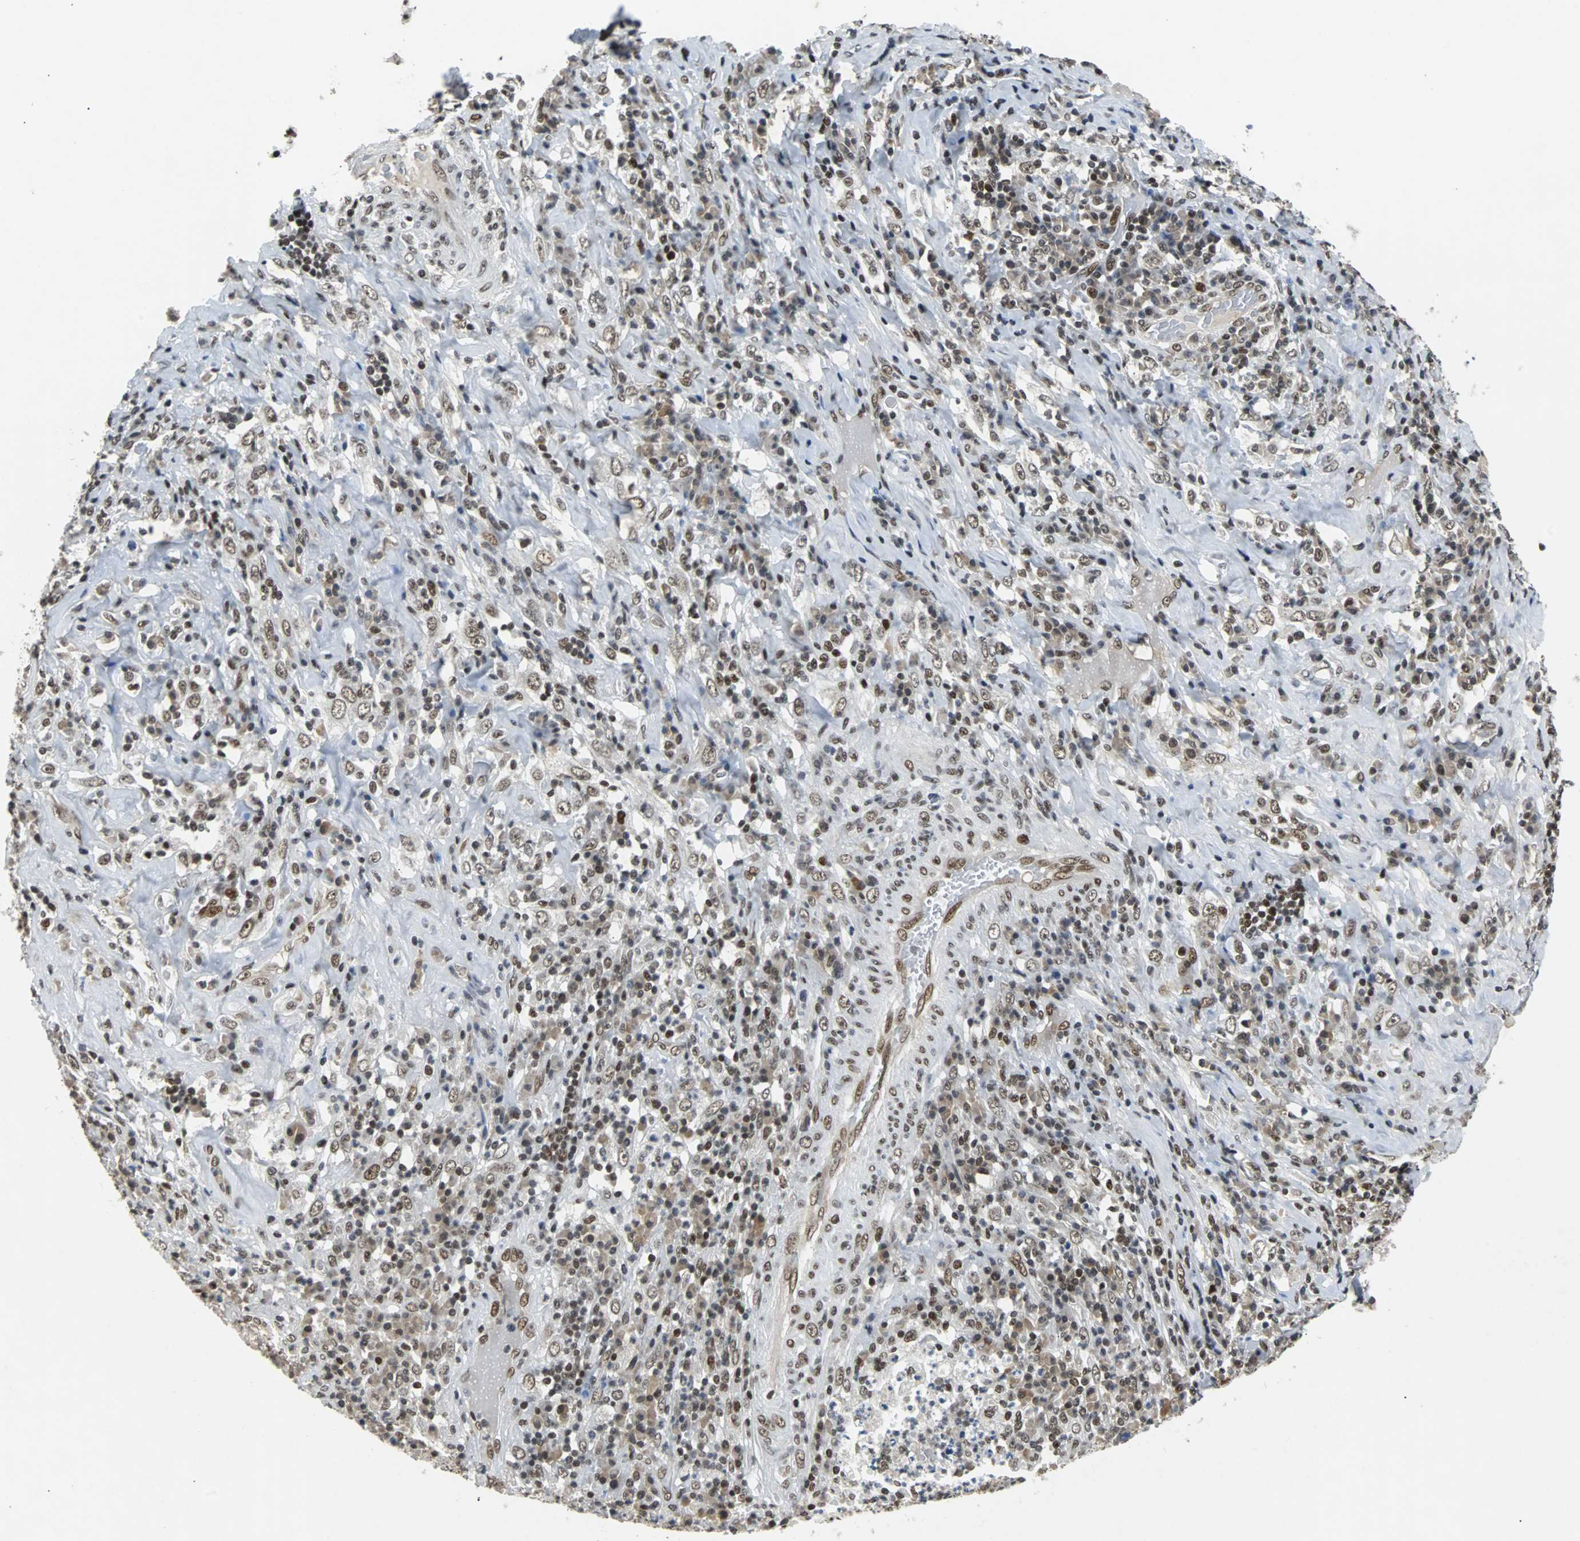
{"staining": {"intensity": "moderate", "quantity": ">75%", "location": "nuclear"}, "tissue": "testis cancer", "cell_type": "Tumor cells", "image_type": "cancer", "snomed": [{"axis": "morphology", "description": "Necrosis, NOS"}, {"axis": "morphology", "description": "Carcinoma, Embryonal, NOS"}, {"axis": "topography", "description": "Testis"}], "caption": "Immunohistochemical staining of human embryonal carcinoma (testis) exhibits moderate nuclear protein staining in approximately >75% of tumor cells.", "gene": "GATAD2A", "patient": {"sex": "male", "age": 19}}